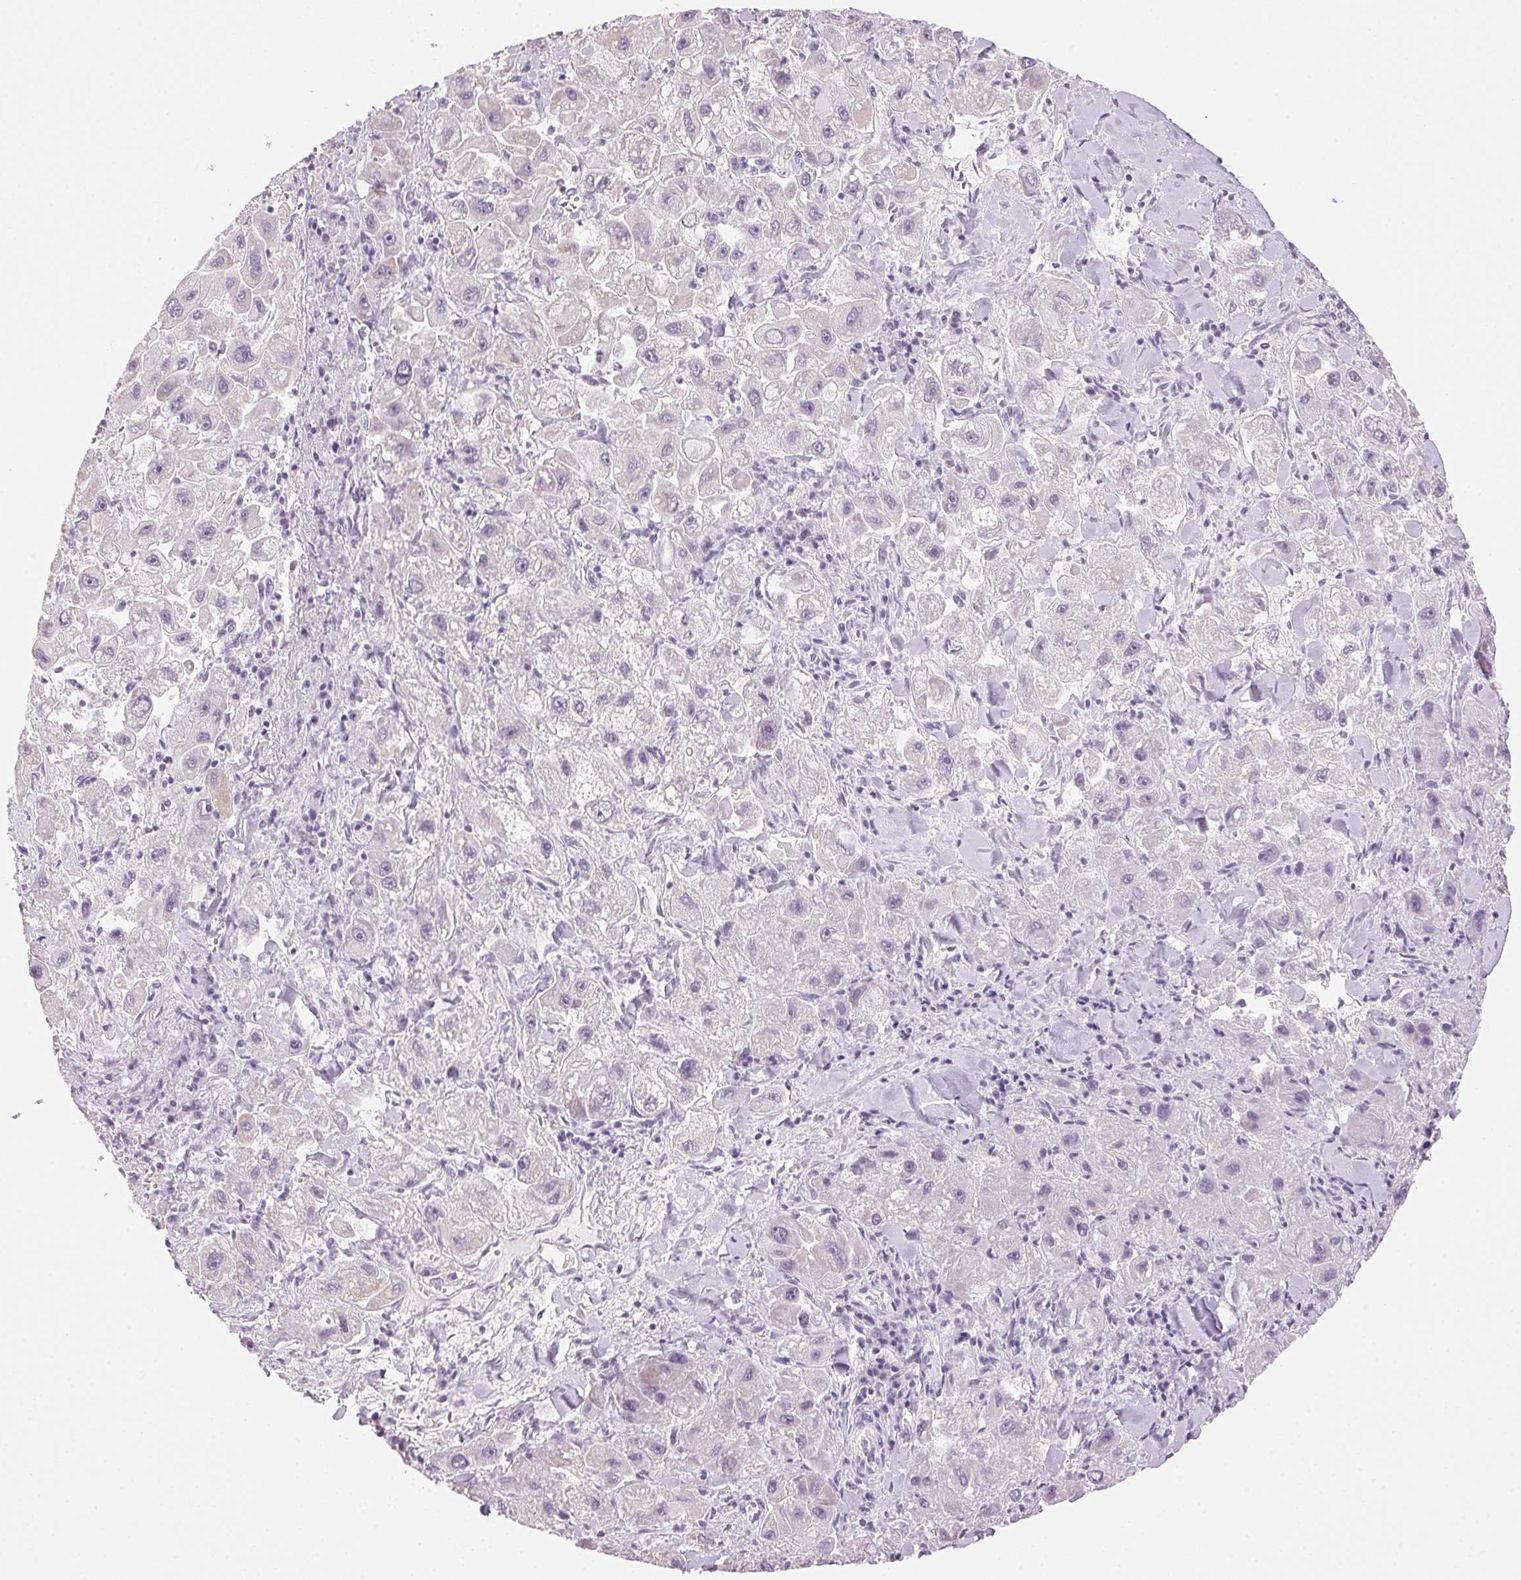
{"staining": {"intensity": "negative", "quantity": "none", "location": "none"}, "tissue": "liver cancer", "cell_type": "Tumor cells", "image_type": "cancer", "snomed": [{"axis": "morphology", "description": "Carcinoma, Hepatocellular, NOS"}, {"axis": "topography", "description": "Liver"}], "caption": "Micrograph shows no significant protein expression in tumor cells of liver cancer. Nuclei are stained in blue.", "gene": "CYP11B1", "patient": {"sex": "male", "age": 24}}